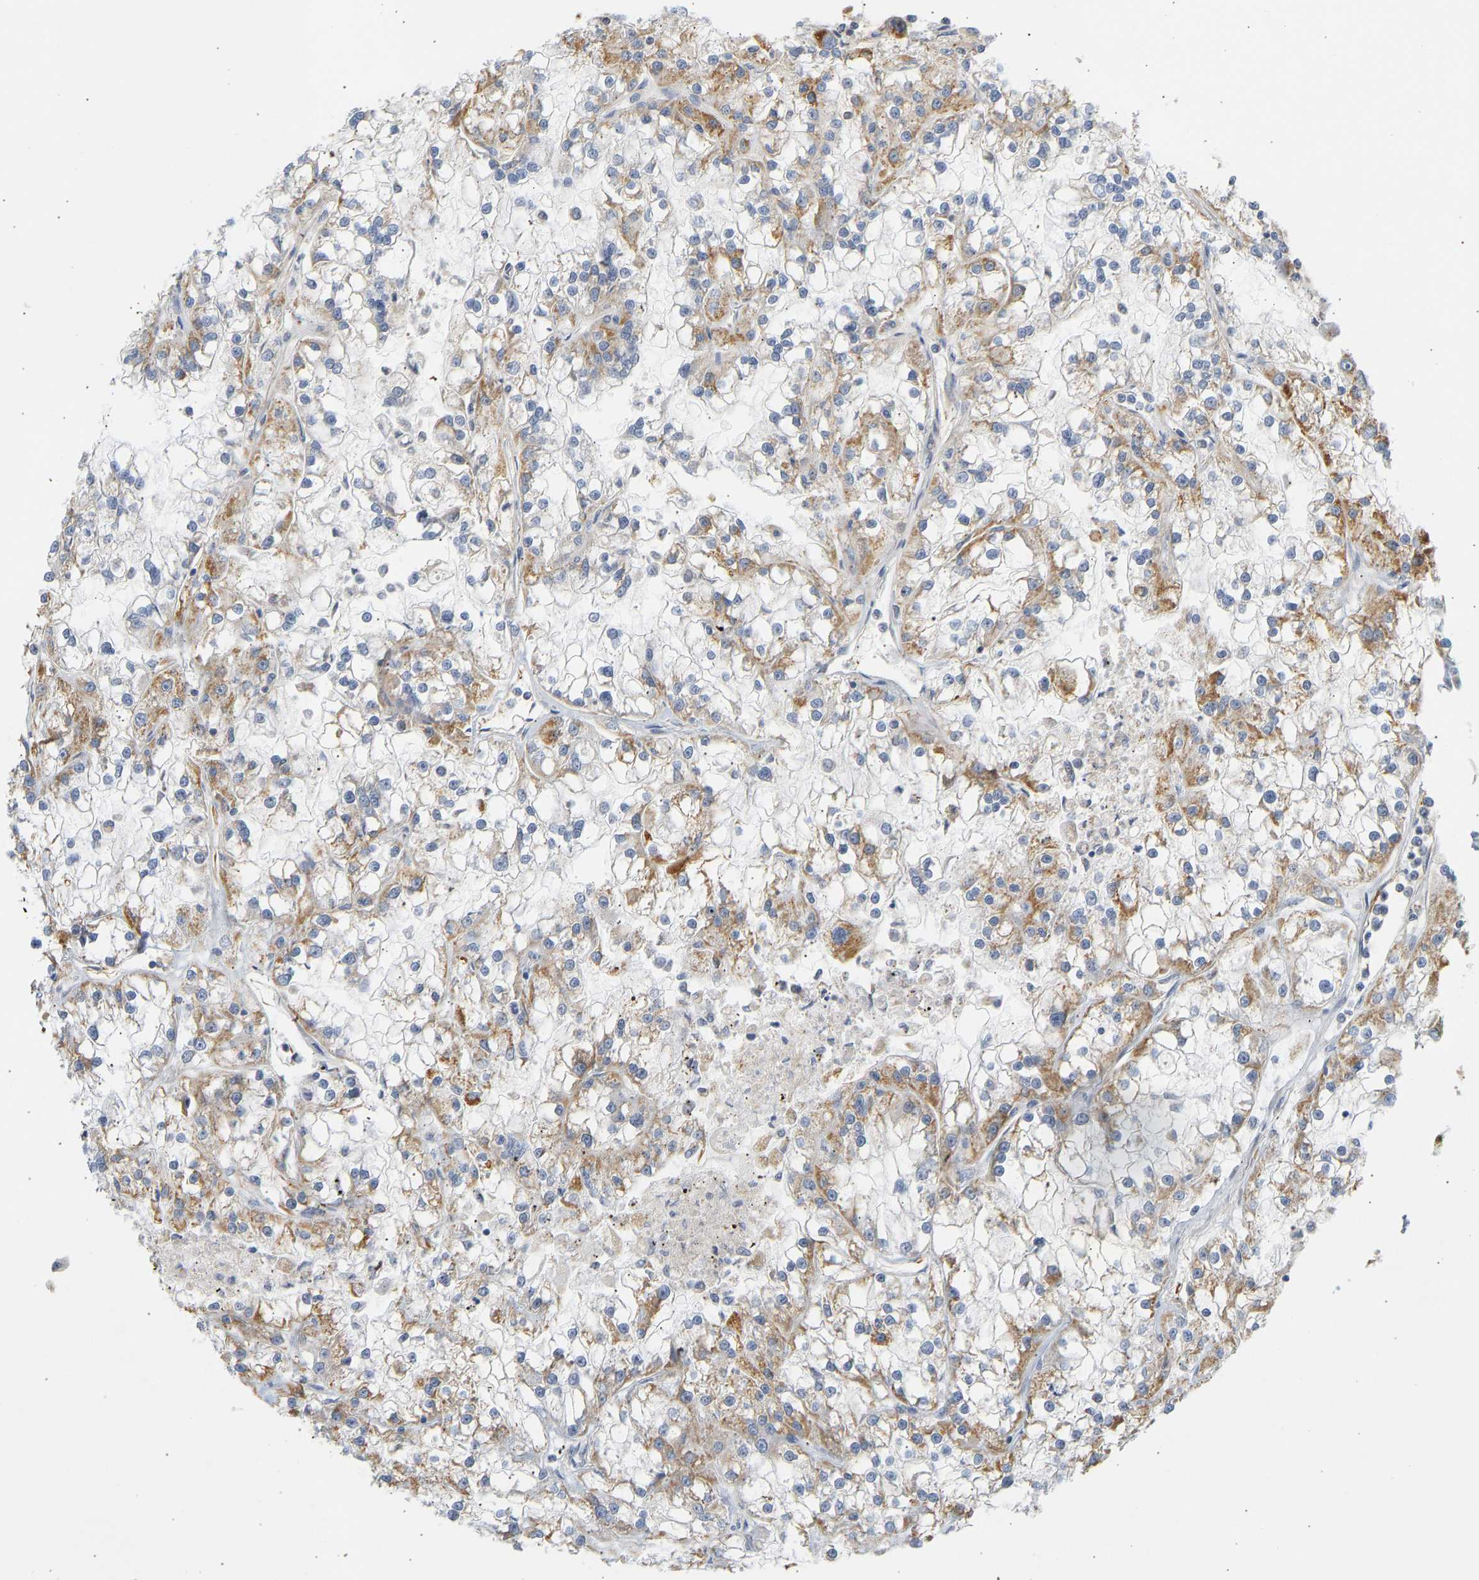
{"staining": {"intensity": "moderate", "quantity": "25%-75%", "location": "cytoplasmic/membranous"}, "tissue": "renal cancer", "cell_type": "Tumor cells", "image_type": "cancer", "snomed": [{"axis": "morphology", "description": "Adenocarcinoma, NOS"}, {"axis": "topography", "description": "Kidney"}], "caption": "Renal cancer (adenocarcinoma) was stained to show a protein in brown. There is medium levels of moderate cytoplasmic/membranous staining in approximately 25%-75% of tumor cells. (DAB (3,3'-diaminobenzidine) IHC, brown staining for protein, blue staining for nuclei).", "gene": "GRPEL2", "patient": {"sex": "female", "age": 52}}